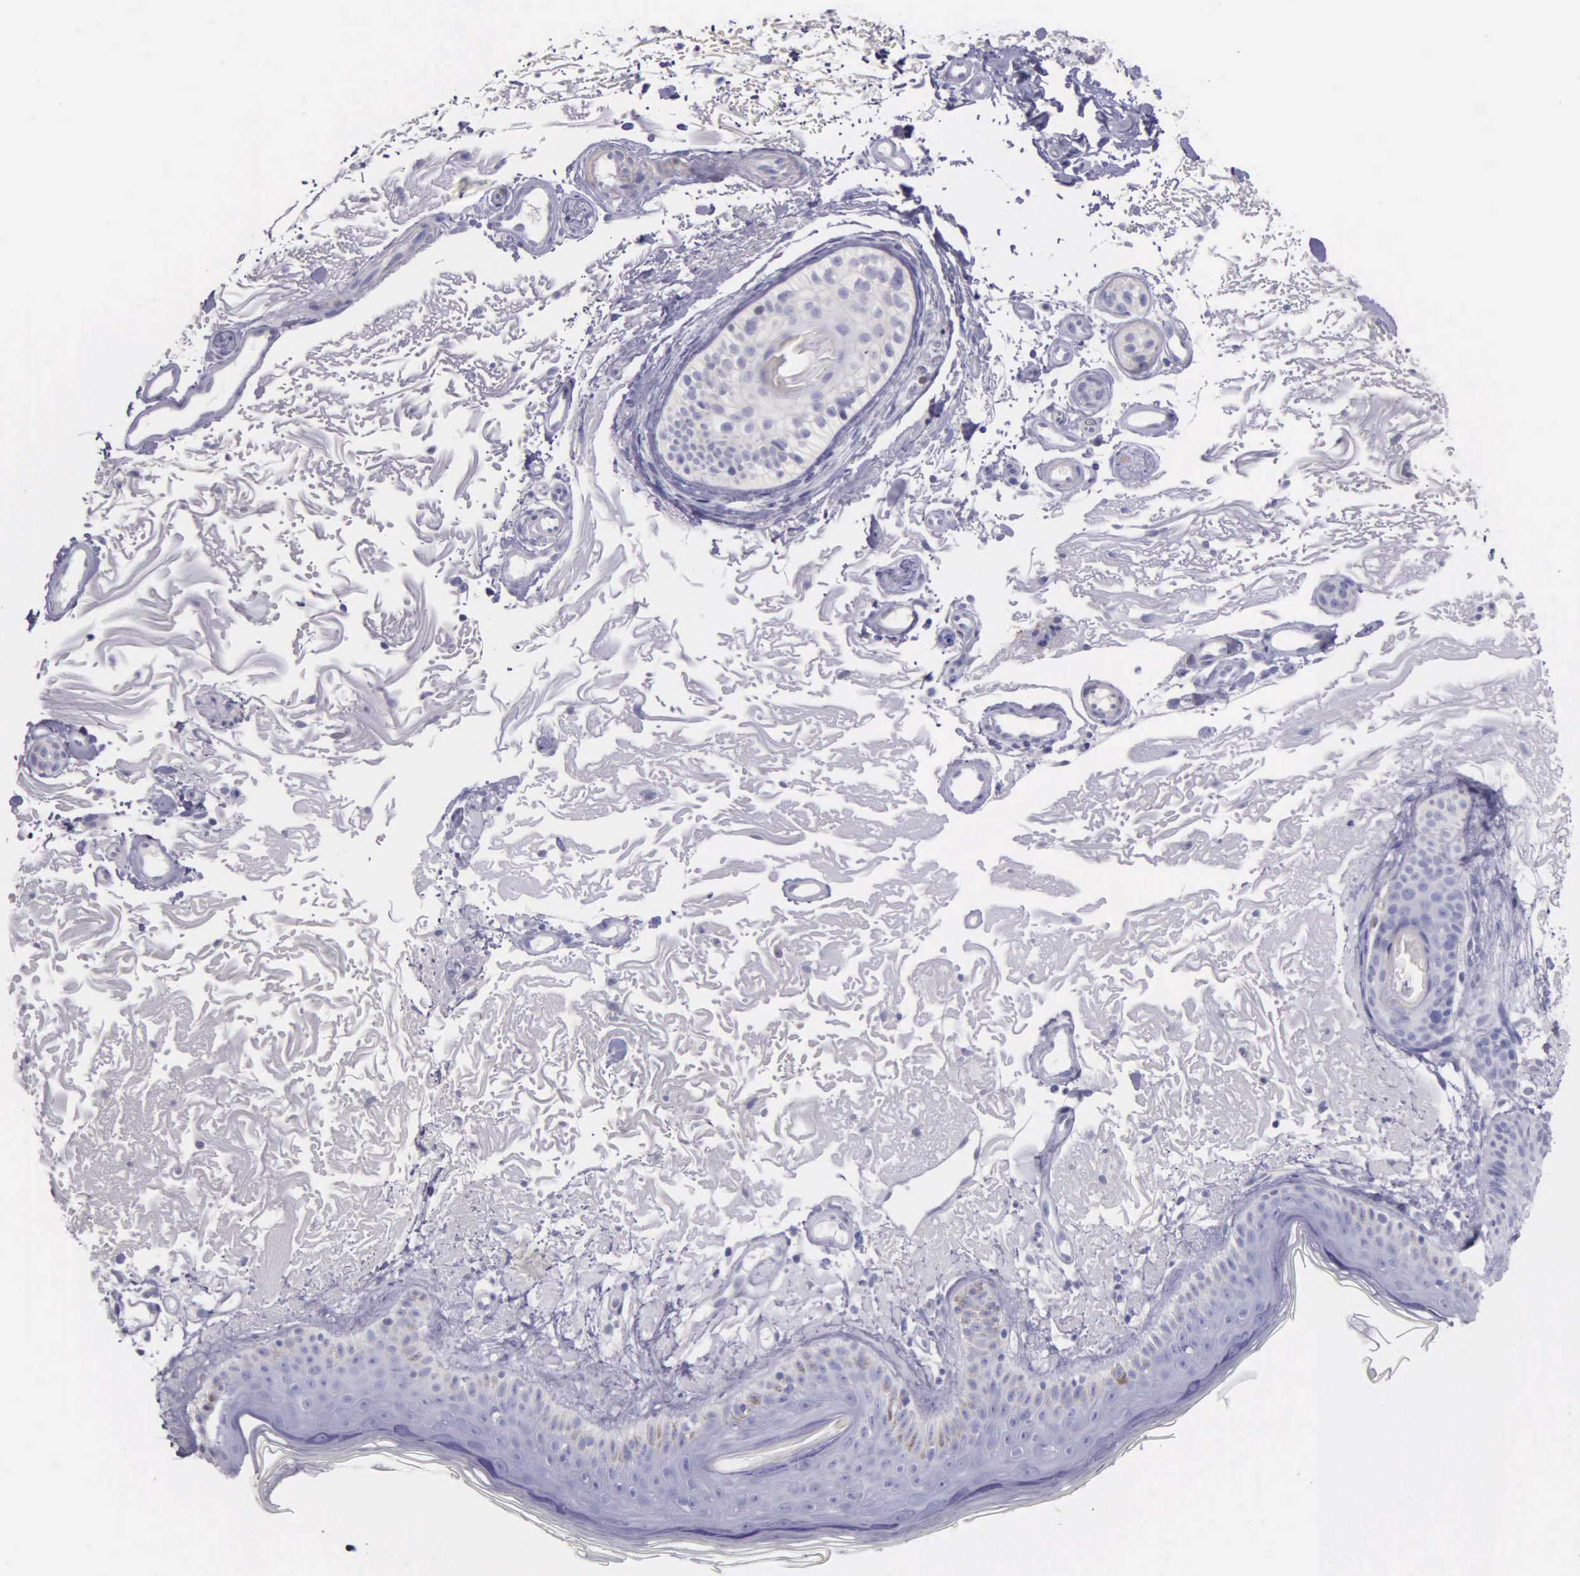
{"staining": {"intensity": "negative", "quantity": "none", "location": "none"}, "tissue": "skin", "cell_type": "Fibroblasts", "image_type": "normal", "snomed": [{"axis": "morphology", "description": "Normal tissue, NOS"}, {"axis": "topography", "description": "Skin"}], "caption": "DAB (3,3'-diaminobenzidine) immunohistochemical staining of unremarkable skin displays no significant positivity in fibroblasts.", "gene": "GSTT2B", "patient": {"sex": "female", "age": 90}}